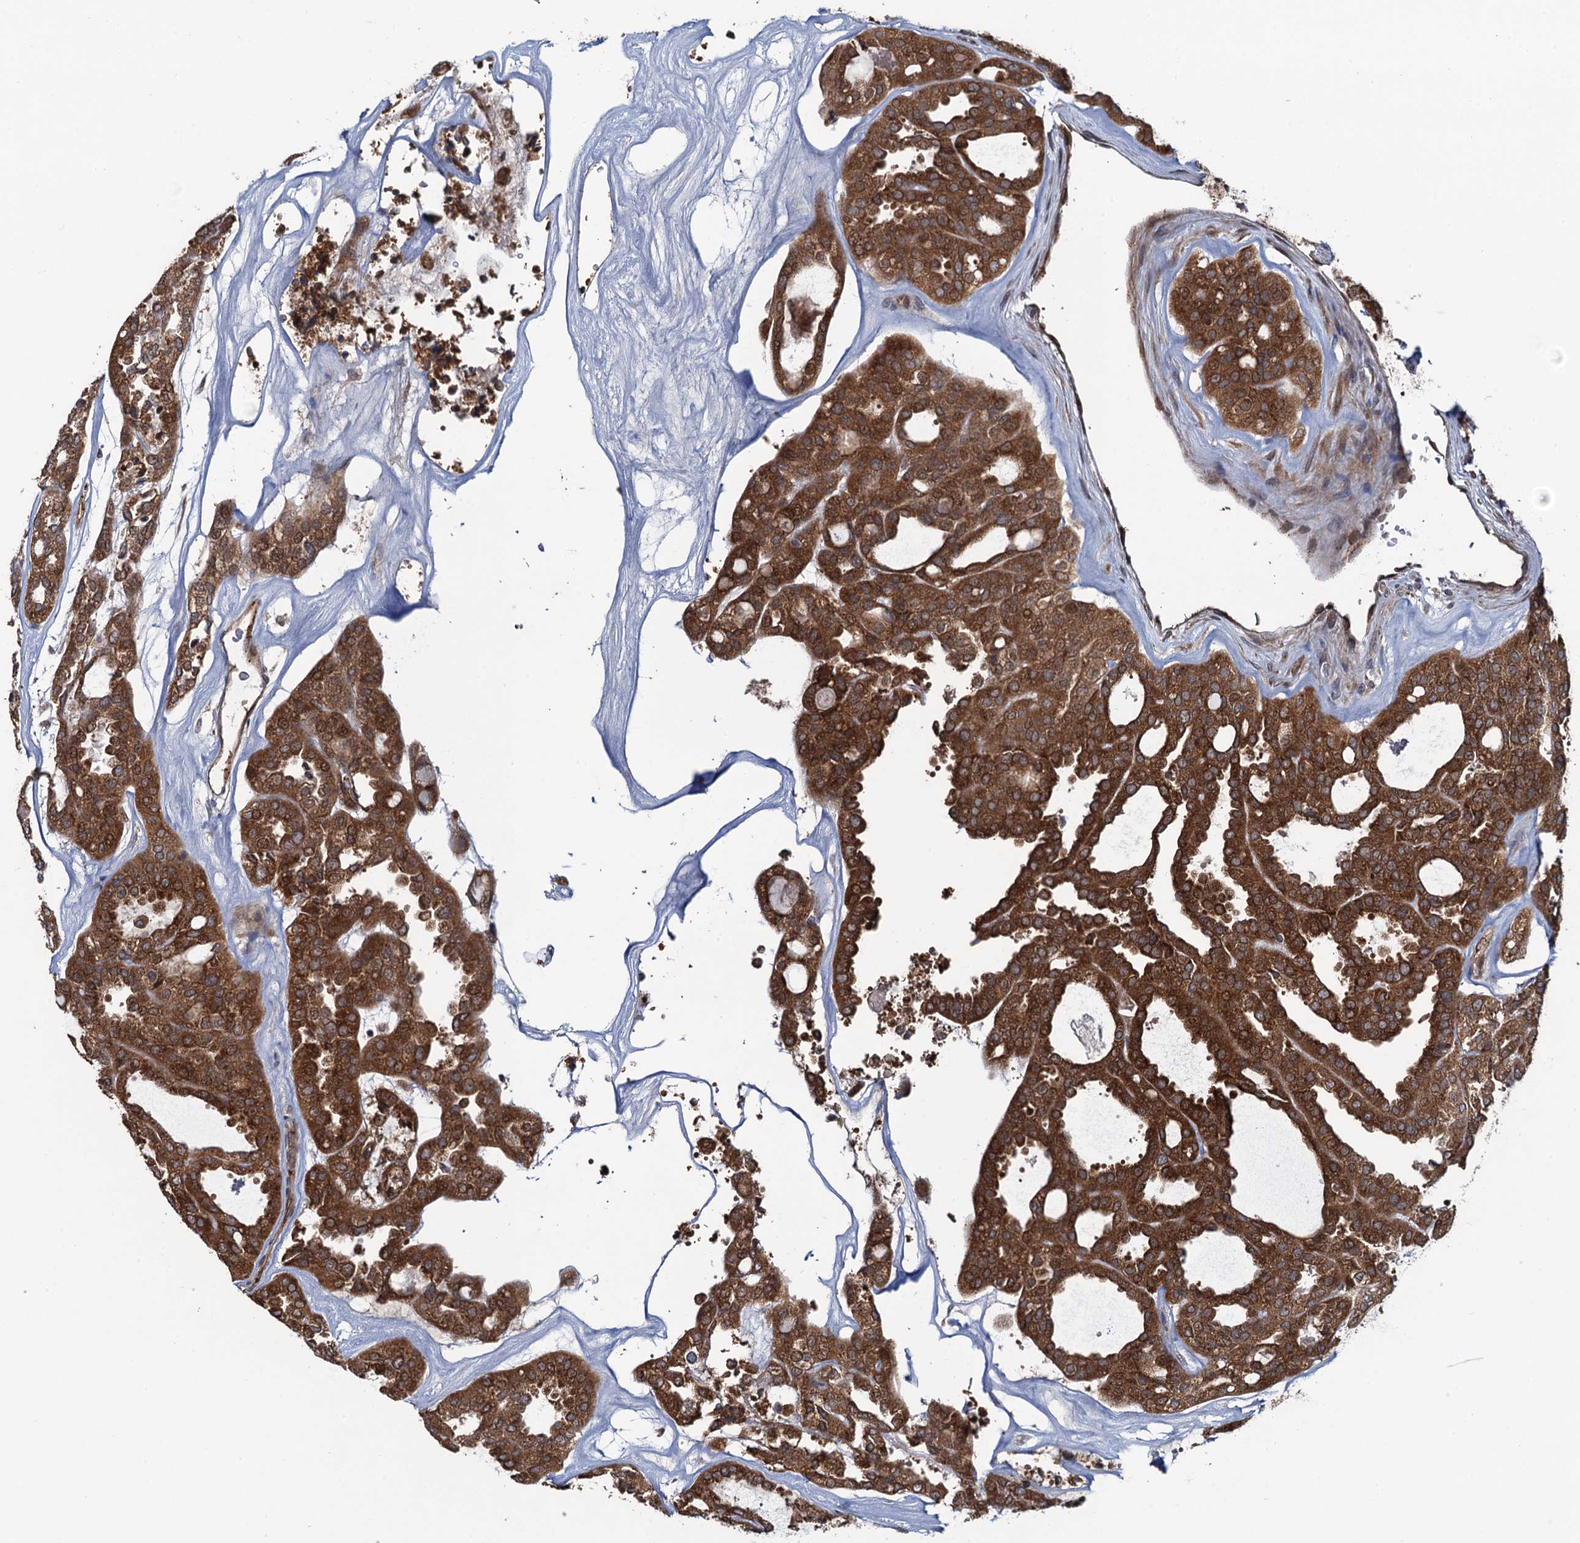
{"staining": {"intensity": "strong", "quantity": ">75%", "location": "cytoplasmic/membranous"}, "tissue": "thyroid cancer", "cell_type": "Tumor cells", "image_type": "cancer", "snomed": [{"axis": "morphology", "description": "Follicular adenoma carcinoma, NOS"}, {"axis": "topography", "description": "Thyroid gland"}], "caption": "Tumor cells display high levels of strong cytoplasmic/membranous expression in approximately >75% of cells in thyroid follicular adenoma carcinoma. (Stains: DAB (3,3'-diaminobenzidine) in brown, nuclei in blue, Microscopy: brightfield microscopy at high magnification).", "gene": "EVX2", "patient": {"sex": "male", "age": 75}}